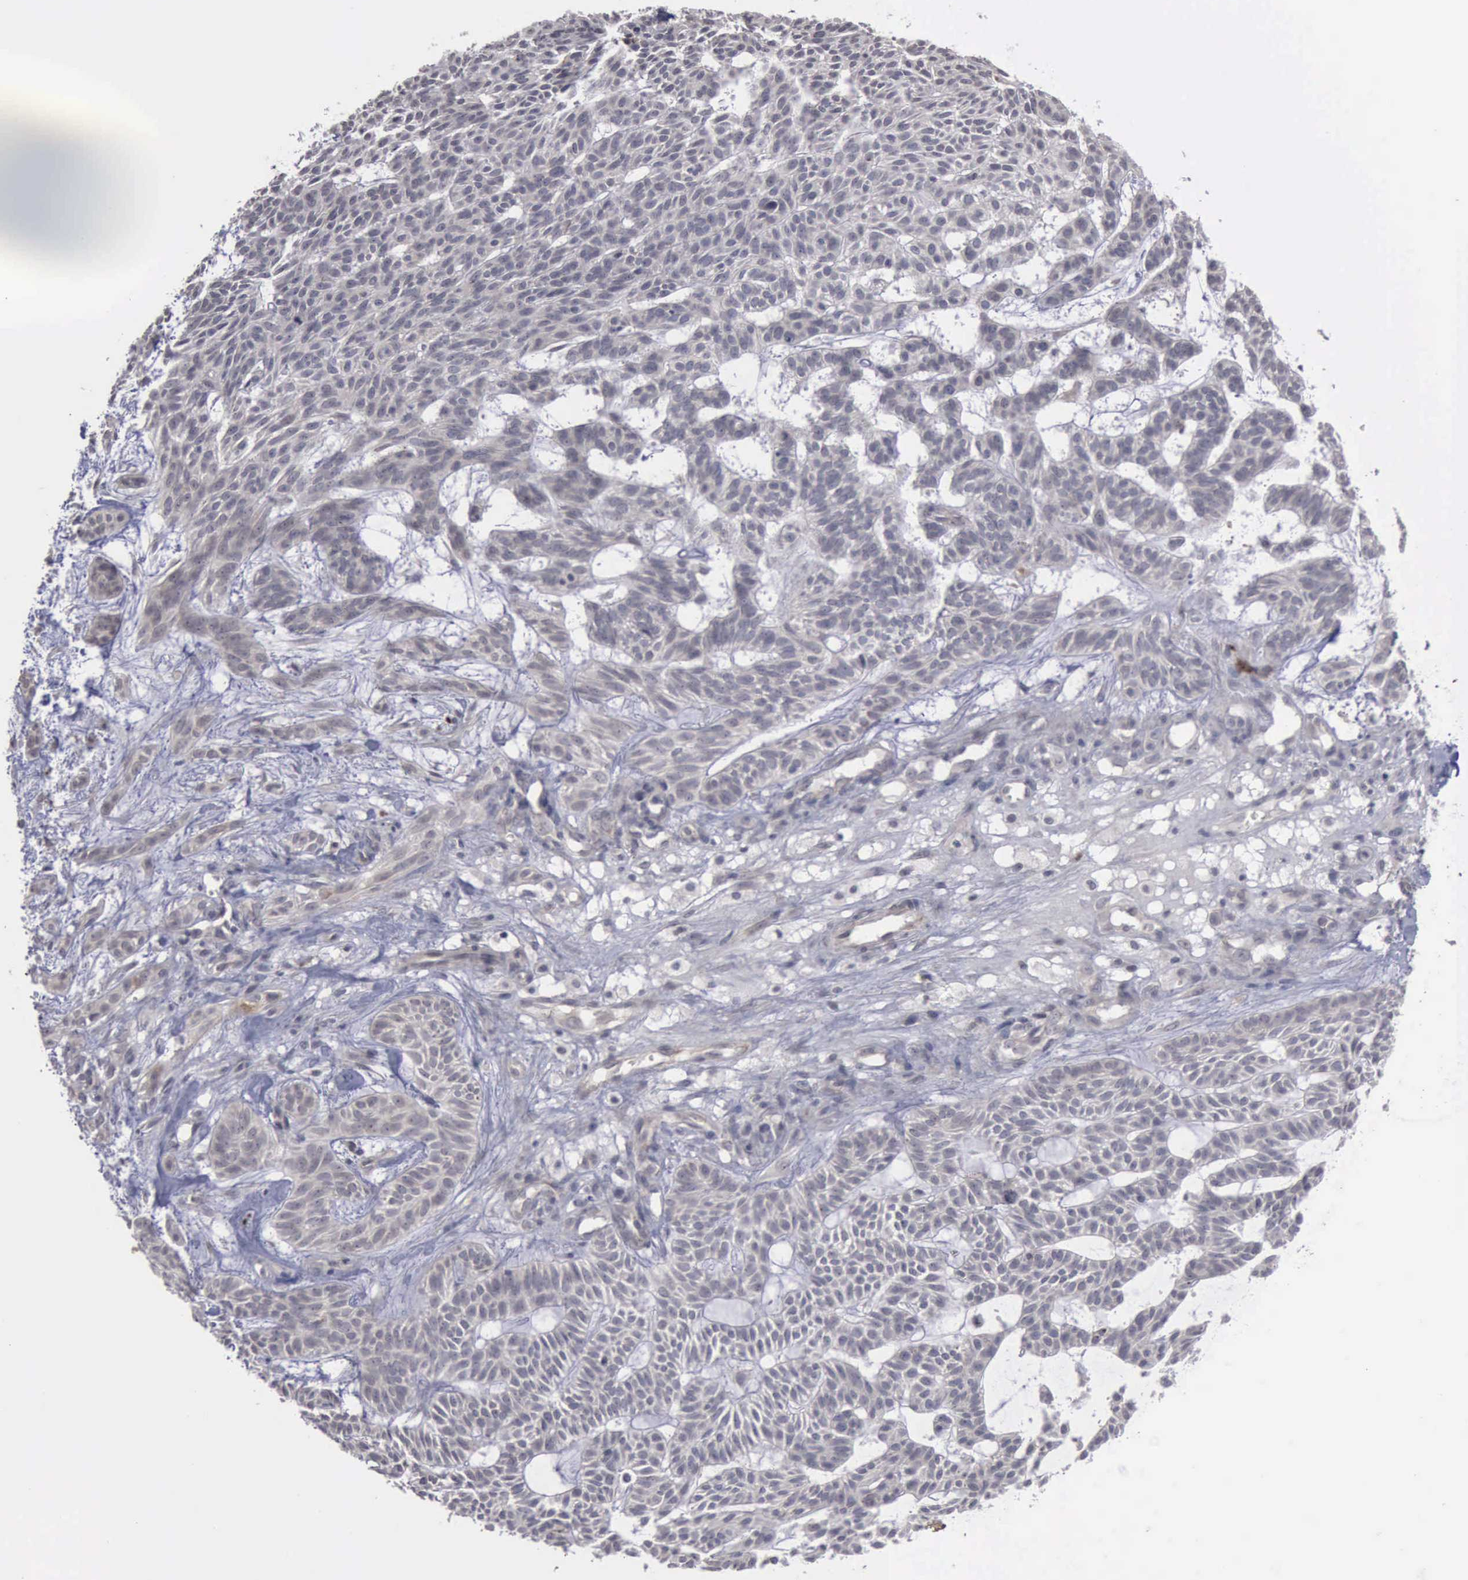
{"staining": {"intensity": "negative", "quantity": "none", "location": "none"}, "tissue": "skin cancer", "cell_type": "Tumor cells", "image_type": "cancer", "snomed": [{"axis": "morphology", "description": "Basal cell carcinoma"}, {"axis": "topography", "description": "Skin"}], "caption": "Tumor cells are negative for protein expression in human skin cancer (basal cell carcinoma).", "gene": "MMP9", "patient": {"sex": "male", "age": 75}}